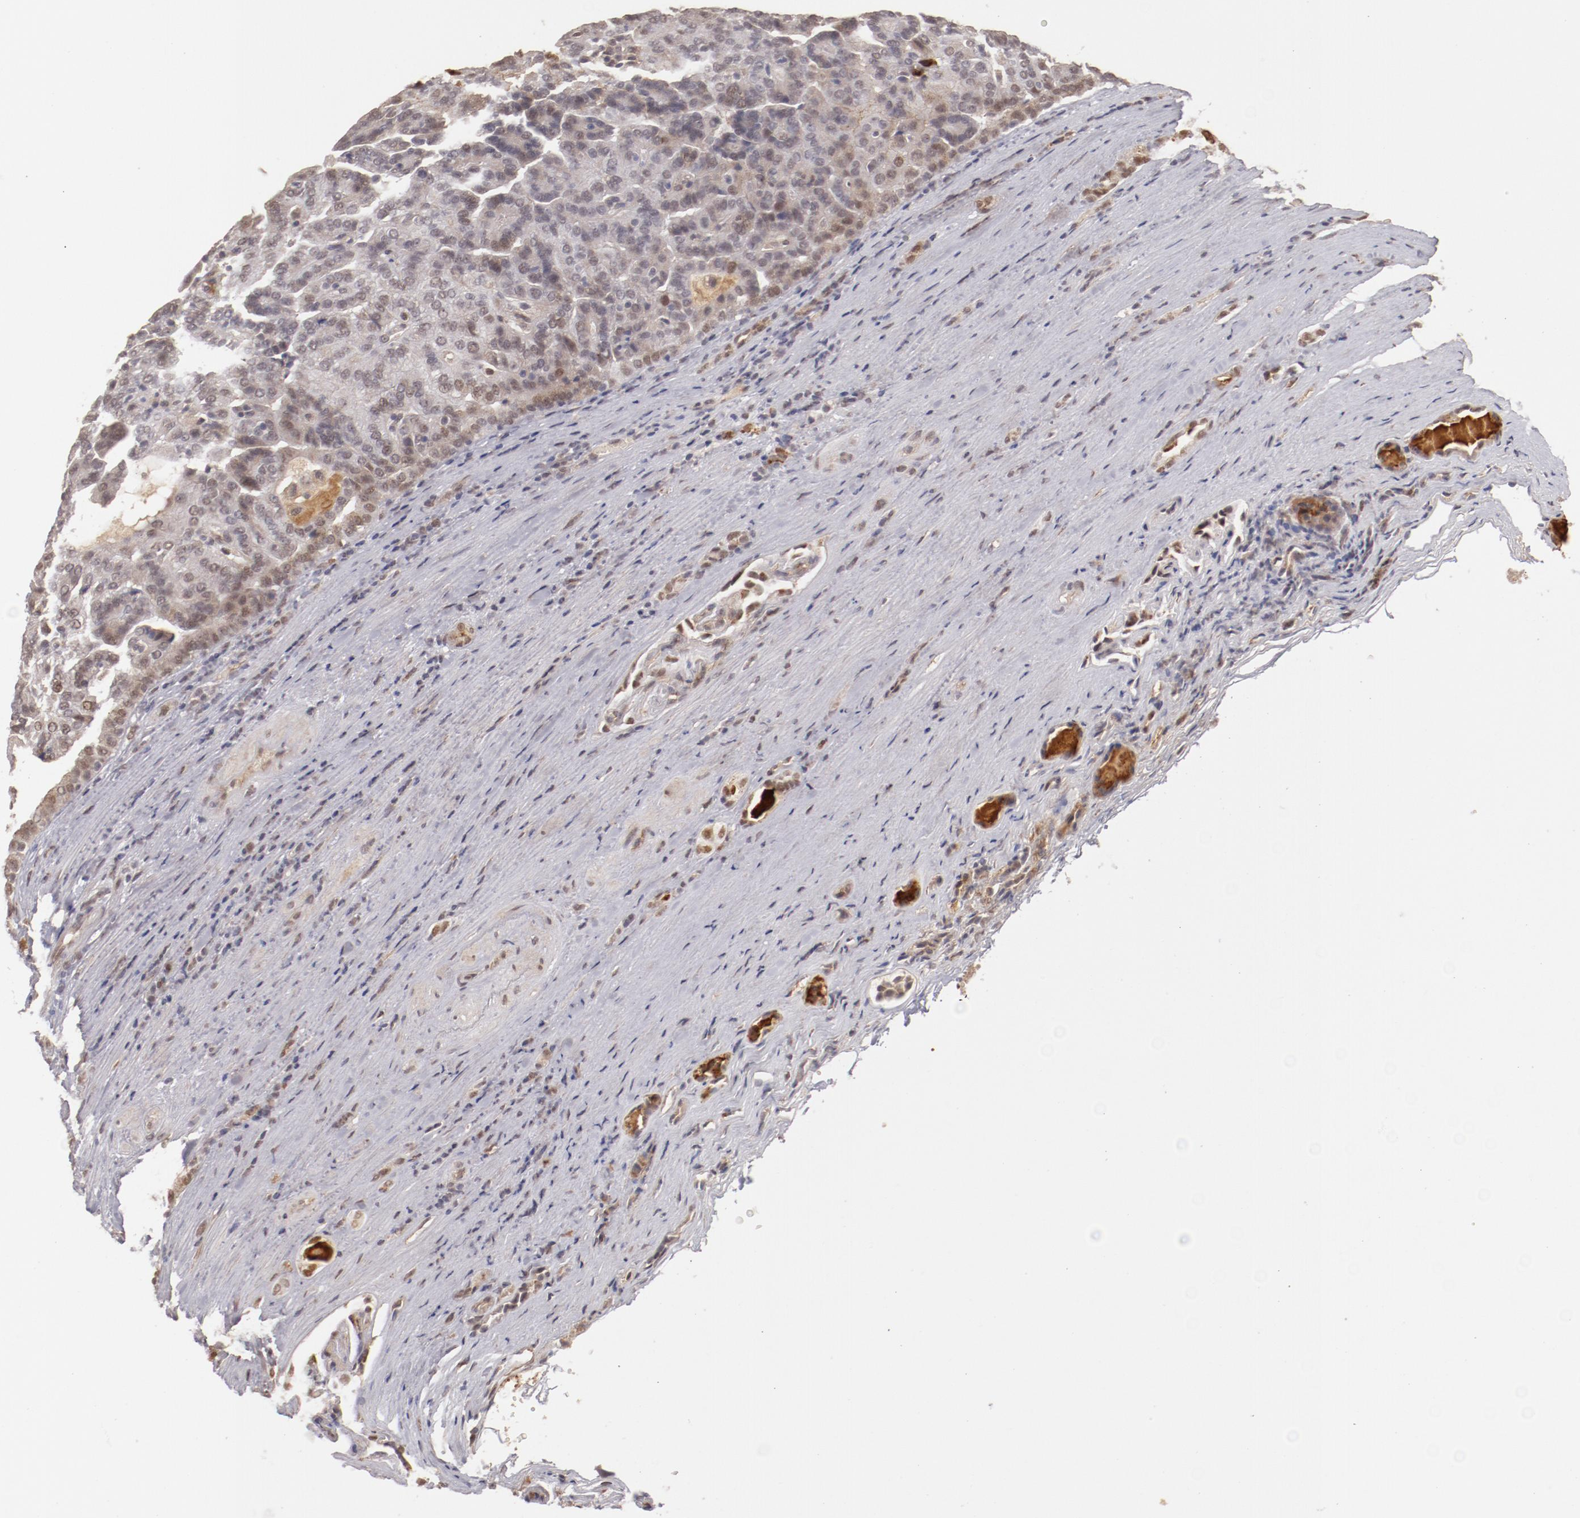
{"staining": {"intensity": "weak", "quantity": "25%-75%", "location": "nuclear"}, "tissue": "renal cancer", "cell_type": "Tumor cells", "image_type": "cancer", "snomed": [{"axis": "morphology", "description": "Adenocarcinoma, NOS"}, {"axis": "topography", "description": "Kidney"}], "caption": "Tumor cells display low levels of weak nuclear positivity in approximately 25%-75% of cells in renal cancer.", "gene": "NFE2", "patient": {"sex": "male", "age": 61}}